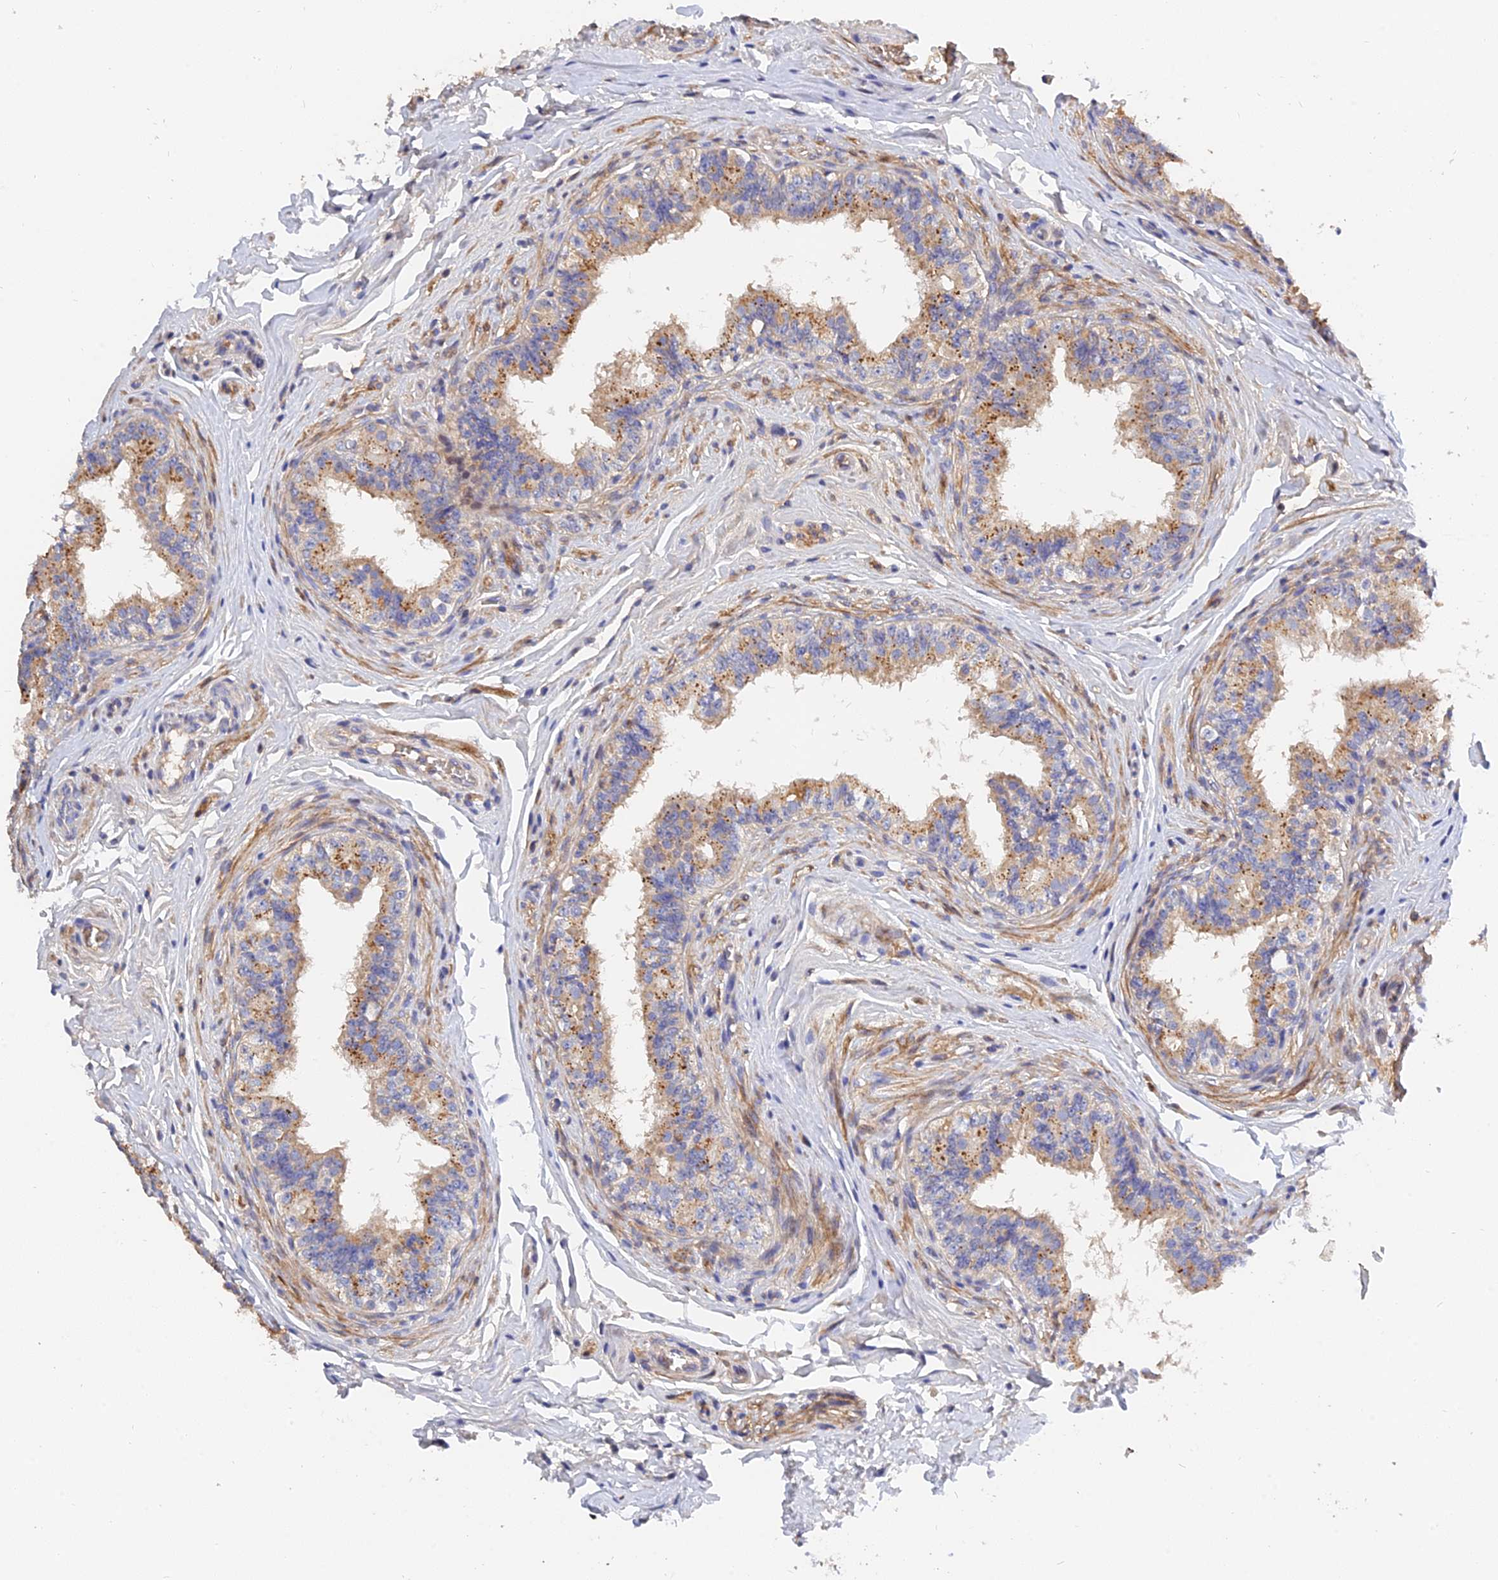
{"staining": {"intensity": "moderate", "quantity": "25%-75%", "location": "cytoplasmic/membranous"}, "tissue": "epididymis", "cell_type": "Glandular cells", "image_type": "normal", "snomed": [{"axis": "morphology", "description": "Normal tissue, NOS"}, {"axis": "topography", "description": "Testis"}, {"axis": "topography", "description": "Epididymis"}], "caption": "Glandular cells exhibit moderate cytoplasmic/membranous staining in about 25%-75% of cells in benign epididymis.", "gene": "MRPL35", "patient": {"sex": "male", "age": 36}}